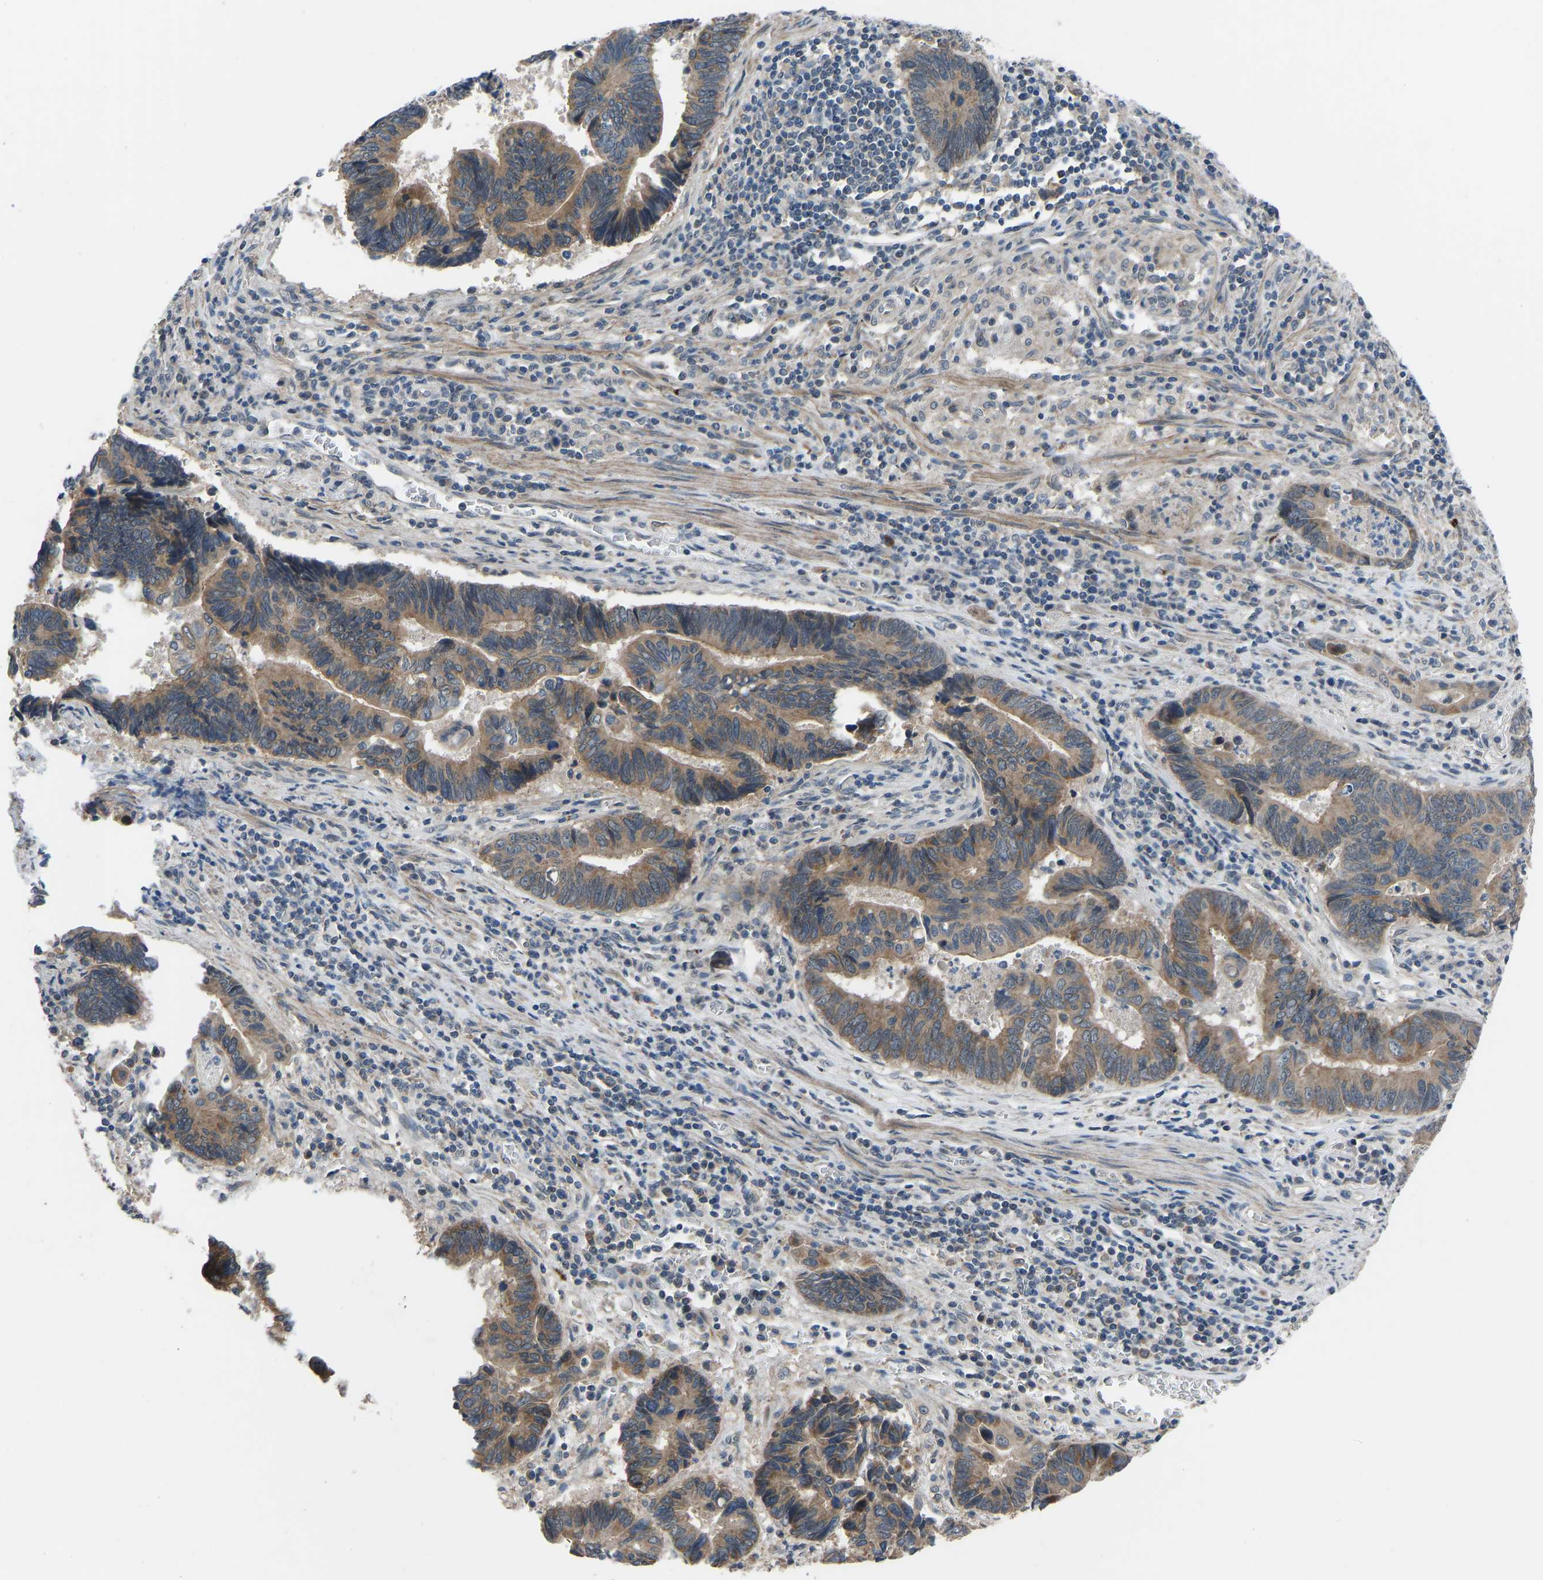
{"staining": {"intensity": "moderate", "quantity": ">75%", "location": "cytoplasmic/membranous"}, "tissue": "pancreatic cancer", "cell_type": "Tumor cells", "image_type": "cancer", "snomed": [{"axis": "morphology", "description": "Adenocarcinoma, NOS"}, {"axis": "topography", "description": "Pancreas"}], "caption": "Protein staining of pancreatic adenocarcinoma tissue reveals moderate cytoplasmic/membranous staining in approximately >75% of tumor cells. Immunohistochemistry (ihc) stains the protein in brown and the nuclei are stained blue.", "gene": "CDK2AP1", "patient": {"sex": "female", "age": 70}}